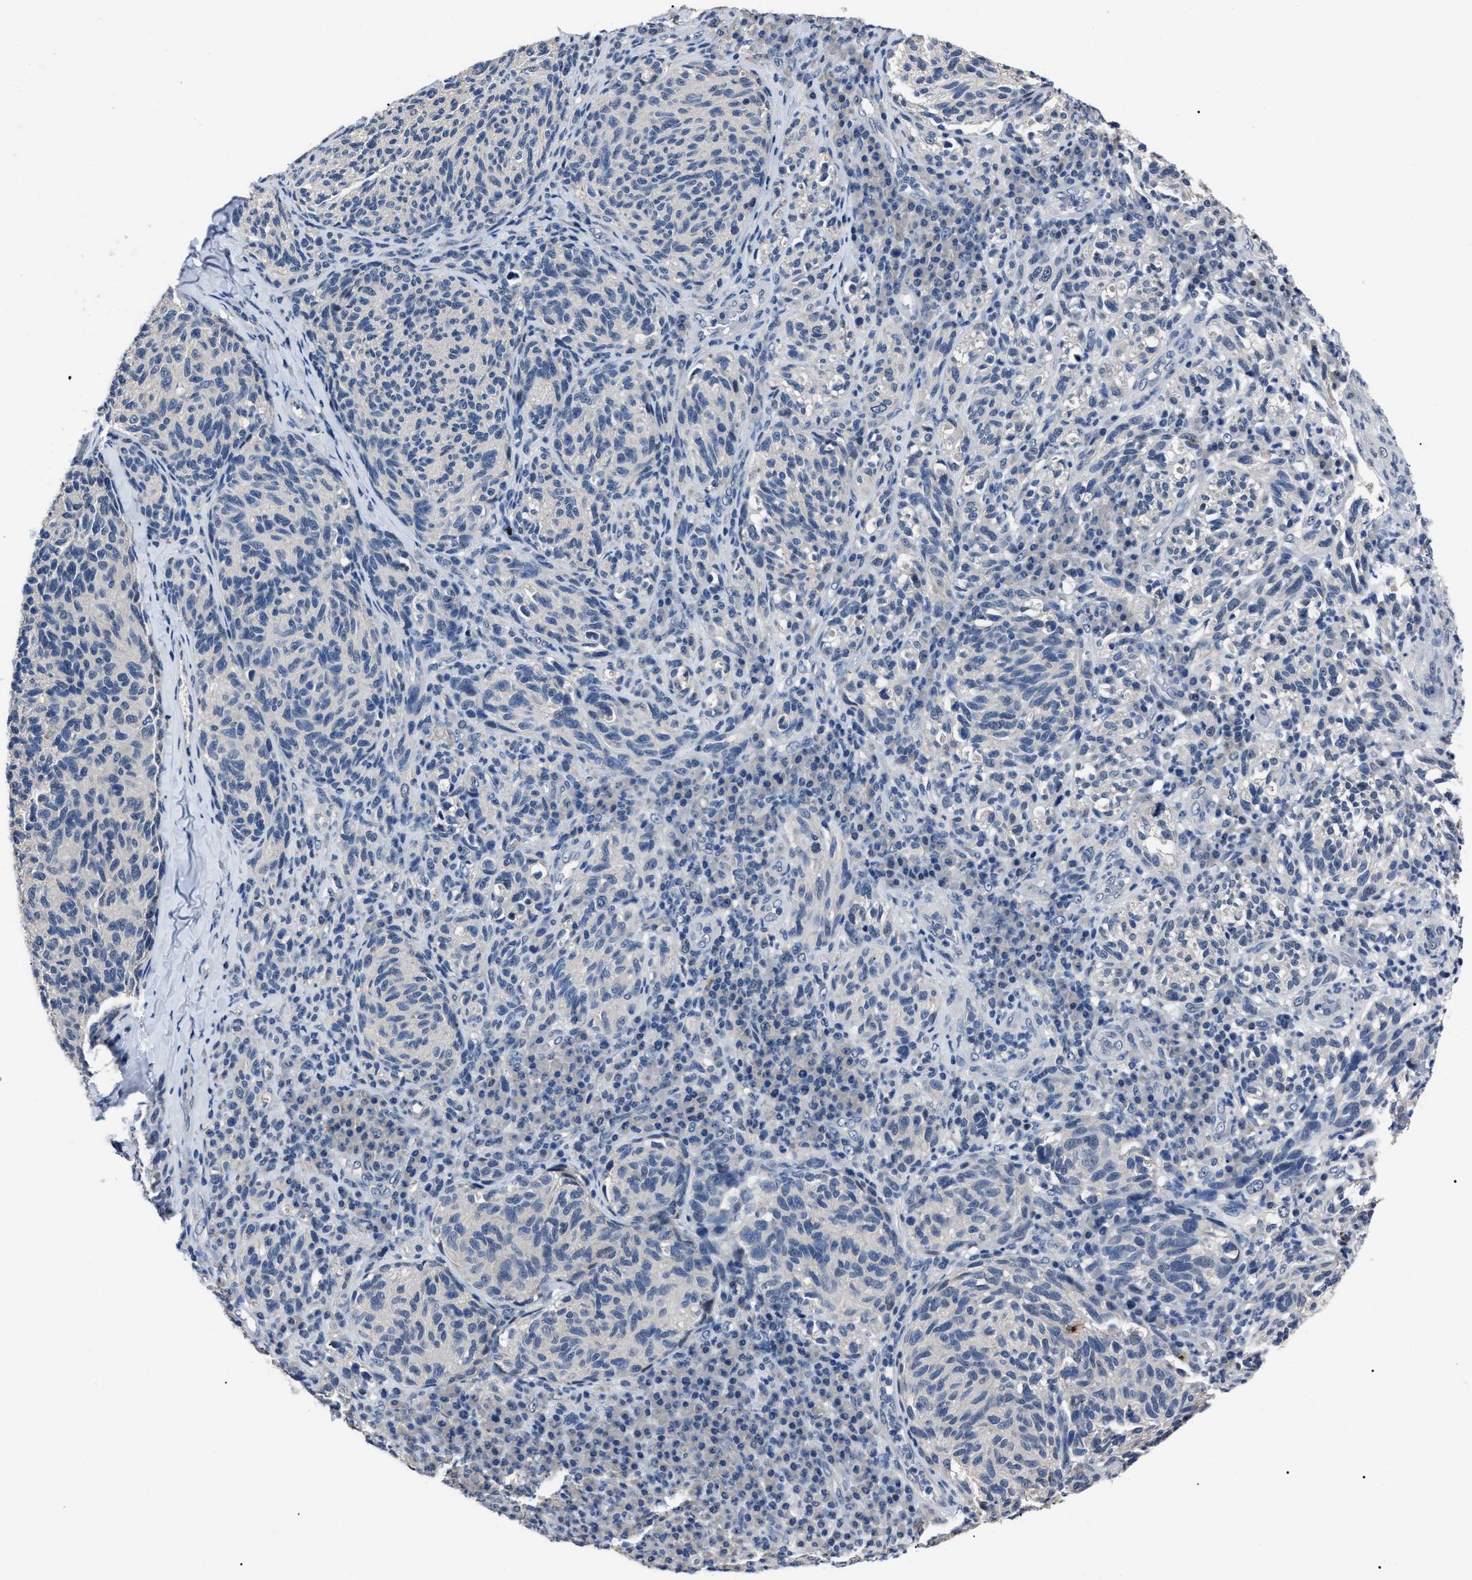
{"staining": {"intensity": "negative", "quantity": "none", "location": "none"}, "tissue": "melanoma", "cell_type": "Tumor cells", "image_type": "cancer", "snomed": [{"axis": "morphology", "description": "Malignant melanoma, NOS"}, {"axis": "topography", "description": "Skin"}], "caption": "DAB (3,3'-diaminobenzidine) immunohistochemical staining of melanoma shows no significant positivity in tumor cells.", "gene": "LRWD1", "patient": {"sex": "female", "age": 73}}